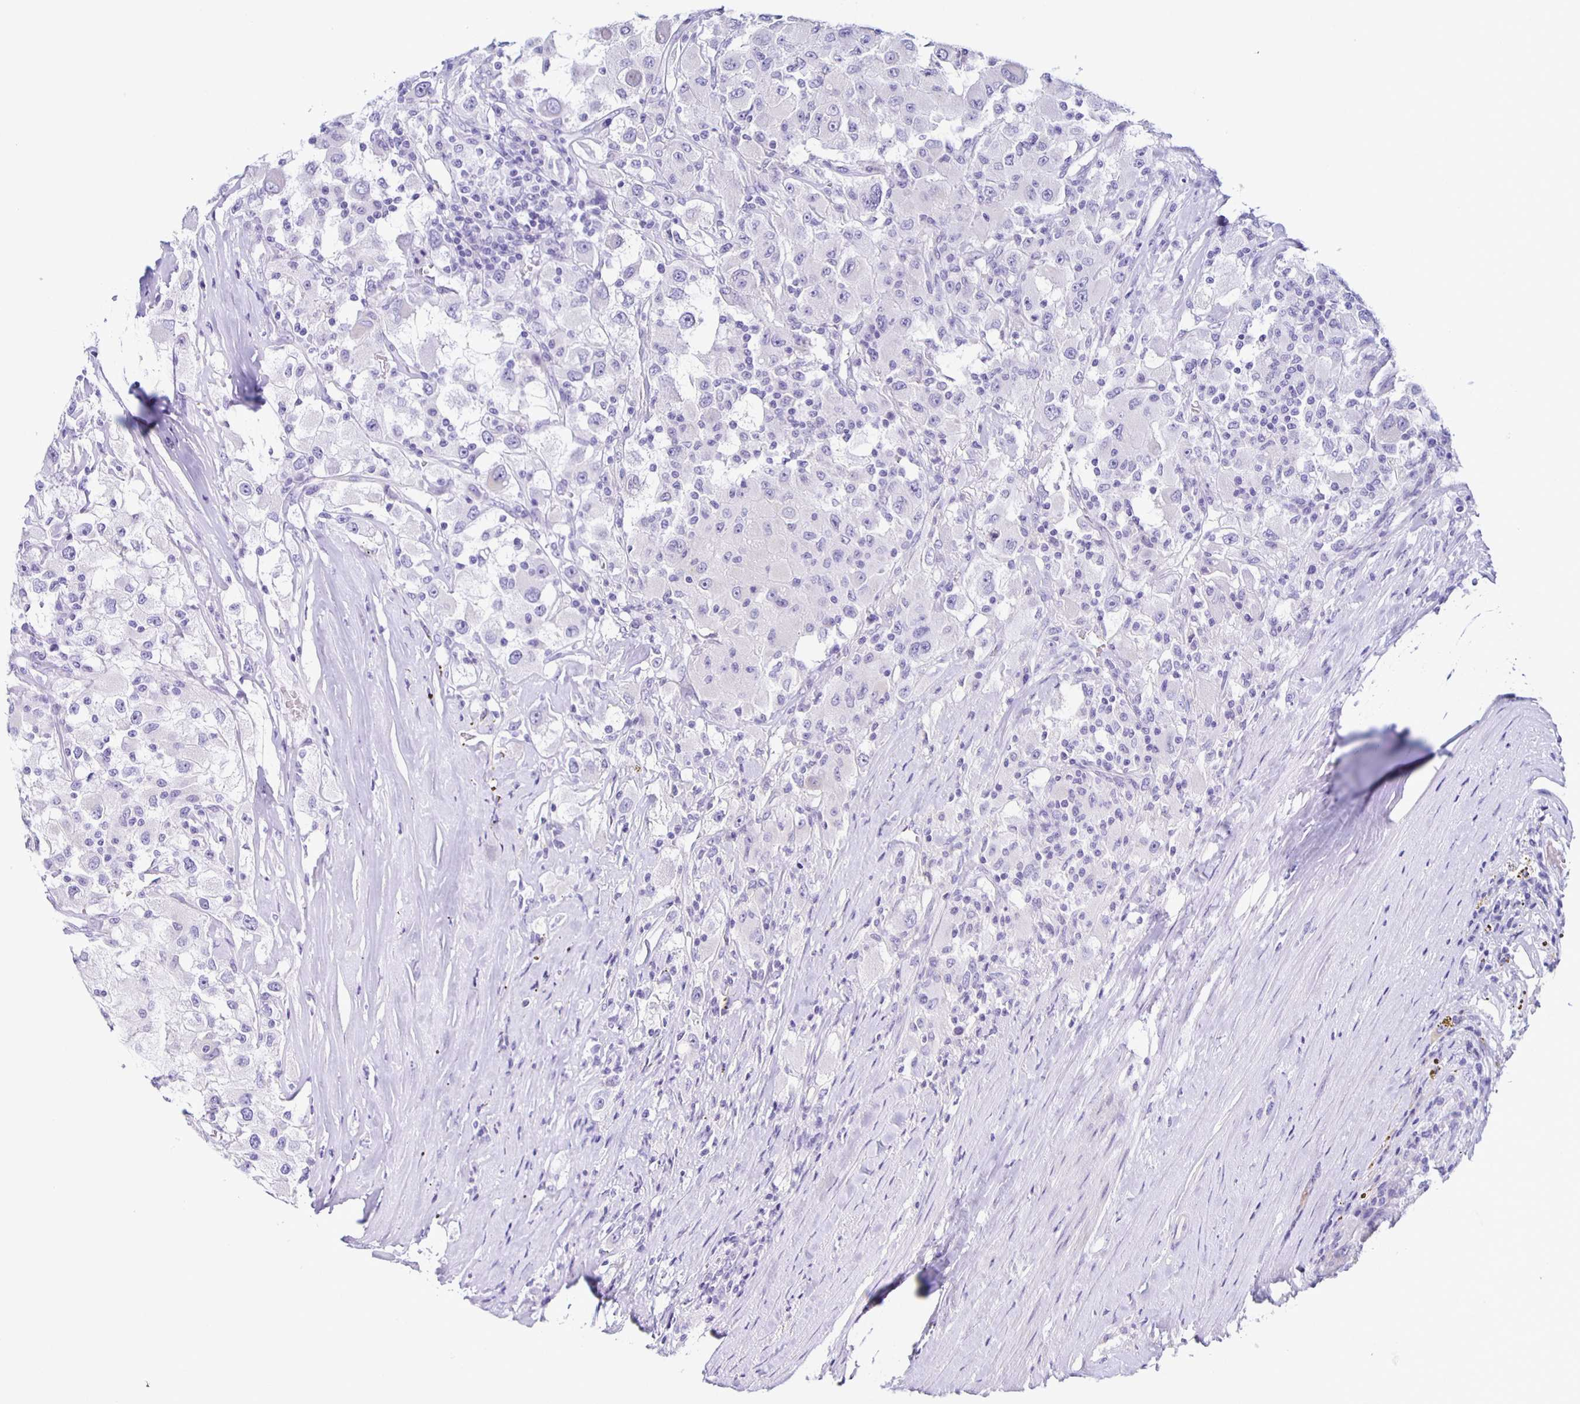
{"staining": {"intensity": "negative", "quantity": "none", "location": "none"}, "tissue": "renal cancer", "cell_type": "Tumor cells", "image_type": "cancer", "snomed": [{"axis": "morphology", "description": "Adenocarcinoma, NOS"}, {"axis": "topography", "description": "Kidney"}], "caption": "Human renal cancer (adenocarcinoma) stained for a protein using immunohistochemistry reveals no staining in tumor cells.", "gene": "AQP6", "patient": {"sex": "female", "age": 67}}